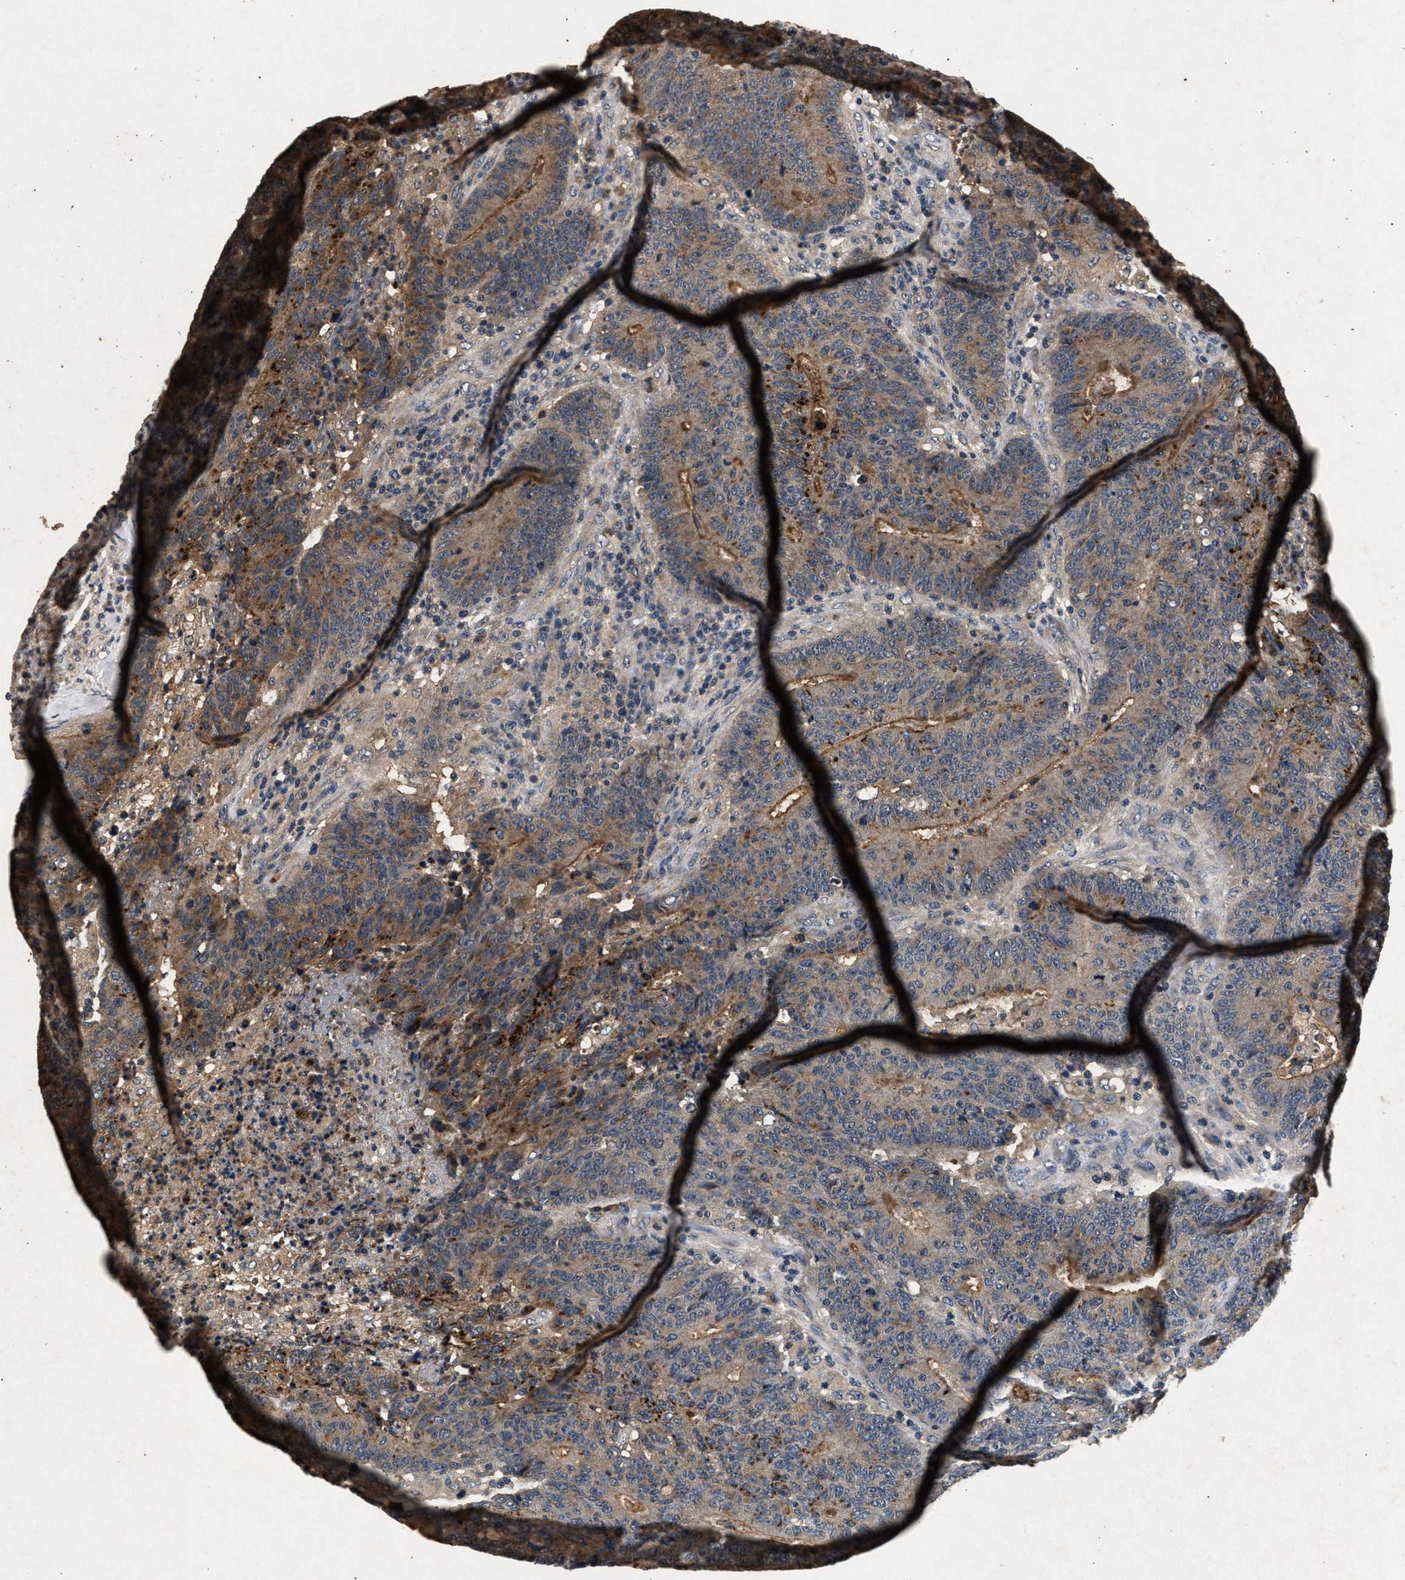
{"staining": {"intensity": "weak", "quantity": ">75%", "location": "cytoplasmic/membranous"}, "tissue": "colorectal cancer", "cell_type": "Tumor cells", "image_type": "cancer", "snomed": [{"axis": "morphology", "description": "Normal tissue, NOS"}, {"axis": "morphology", "description": "Adenocarcinoma, NOS"}, {"axis": "topography", "description": "Colon"}], "caption": "Immunohistochemical staining of human colorectal adenocarcinoma reveals low levels of weak cytoplasmic/membranous positivity in approximately >75% of tumor cells.", "gene": "PPP1CC", "patient": {"sex": "female", "age": 75}}